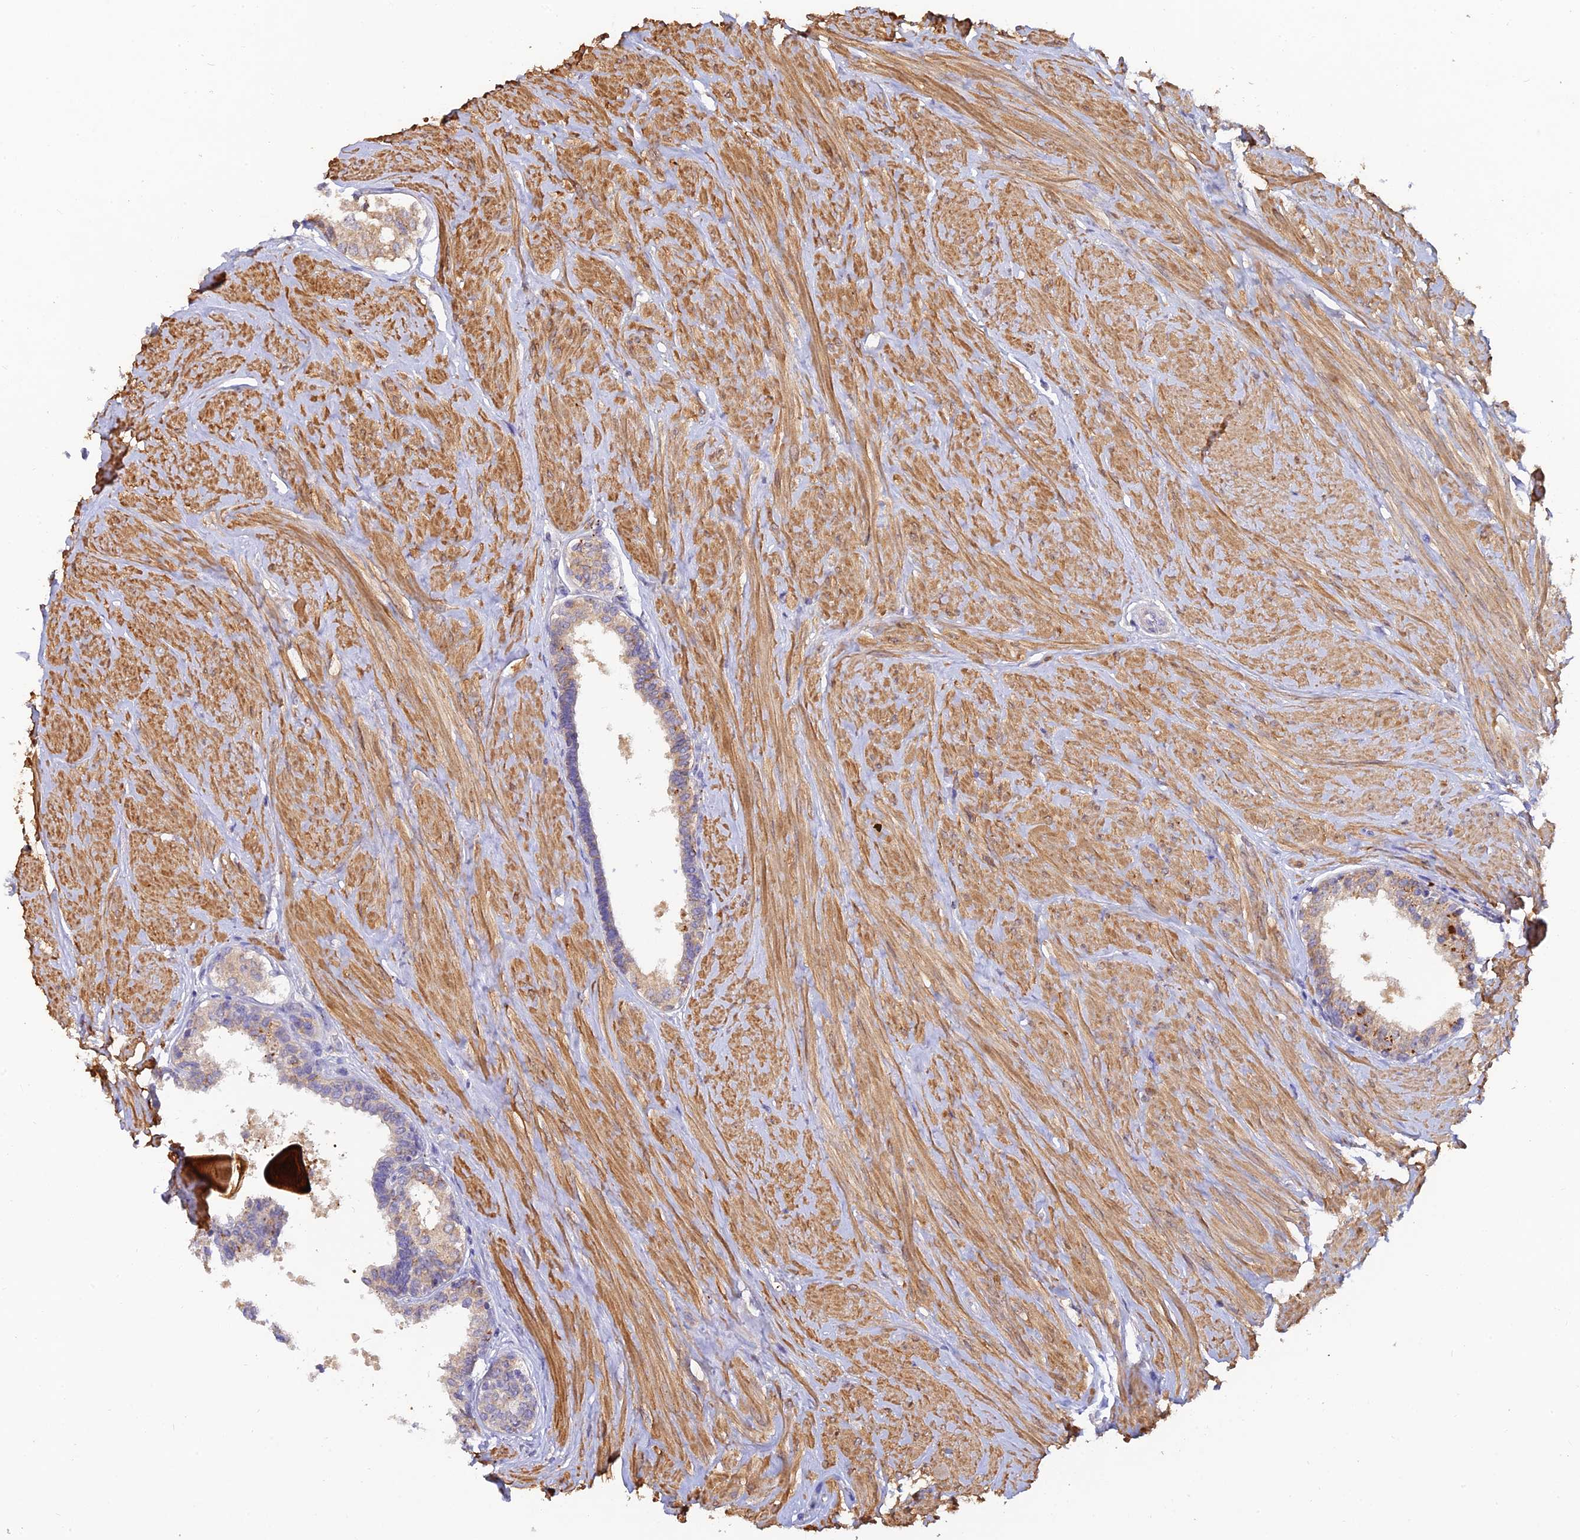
{"staining": {"intensity": "moderate", "quantity": "25%-75%", "location": "cytoplasmic/membranous"}, "tissue": "prostate", "cell_type": "Glandular cells", "image_type": "normal", "snomed": [{"axis": "morphology", "description": "Normal tissue, NOS"}, {"axis": "topography", "description": "Prostate"}], "caption": "IHC (DAB) staining of benign human prostate demonstrates moderate cytoplasmic/membranous protein positivity in about 25%-75% of glandular cells.", "gene": "ACSM5", "patient": {"sex": "male", "age": 48}}